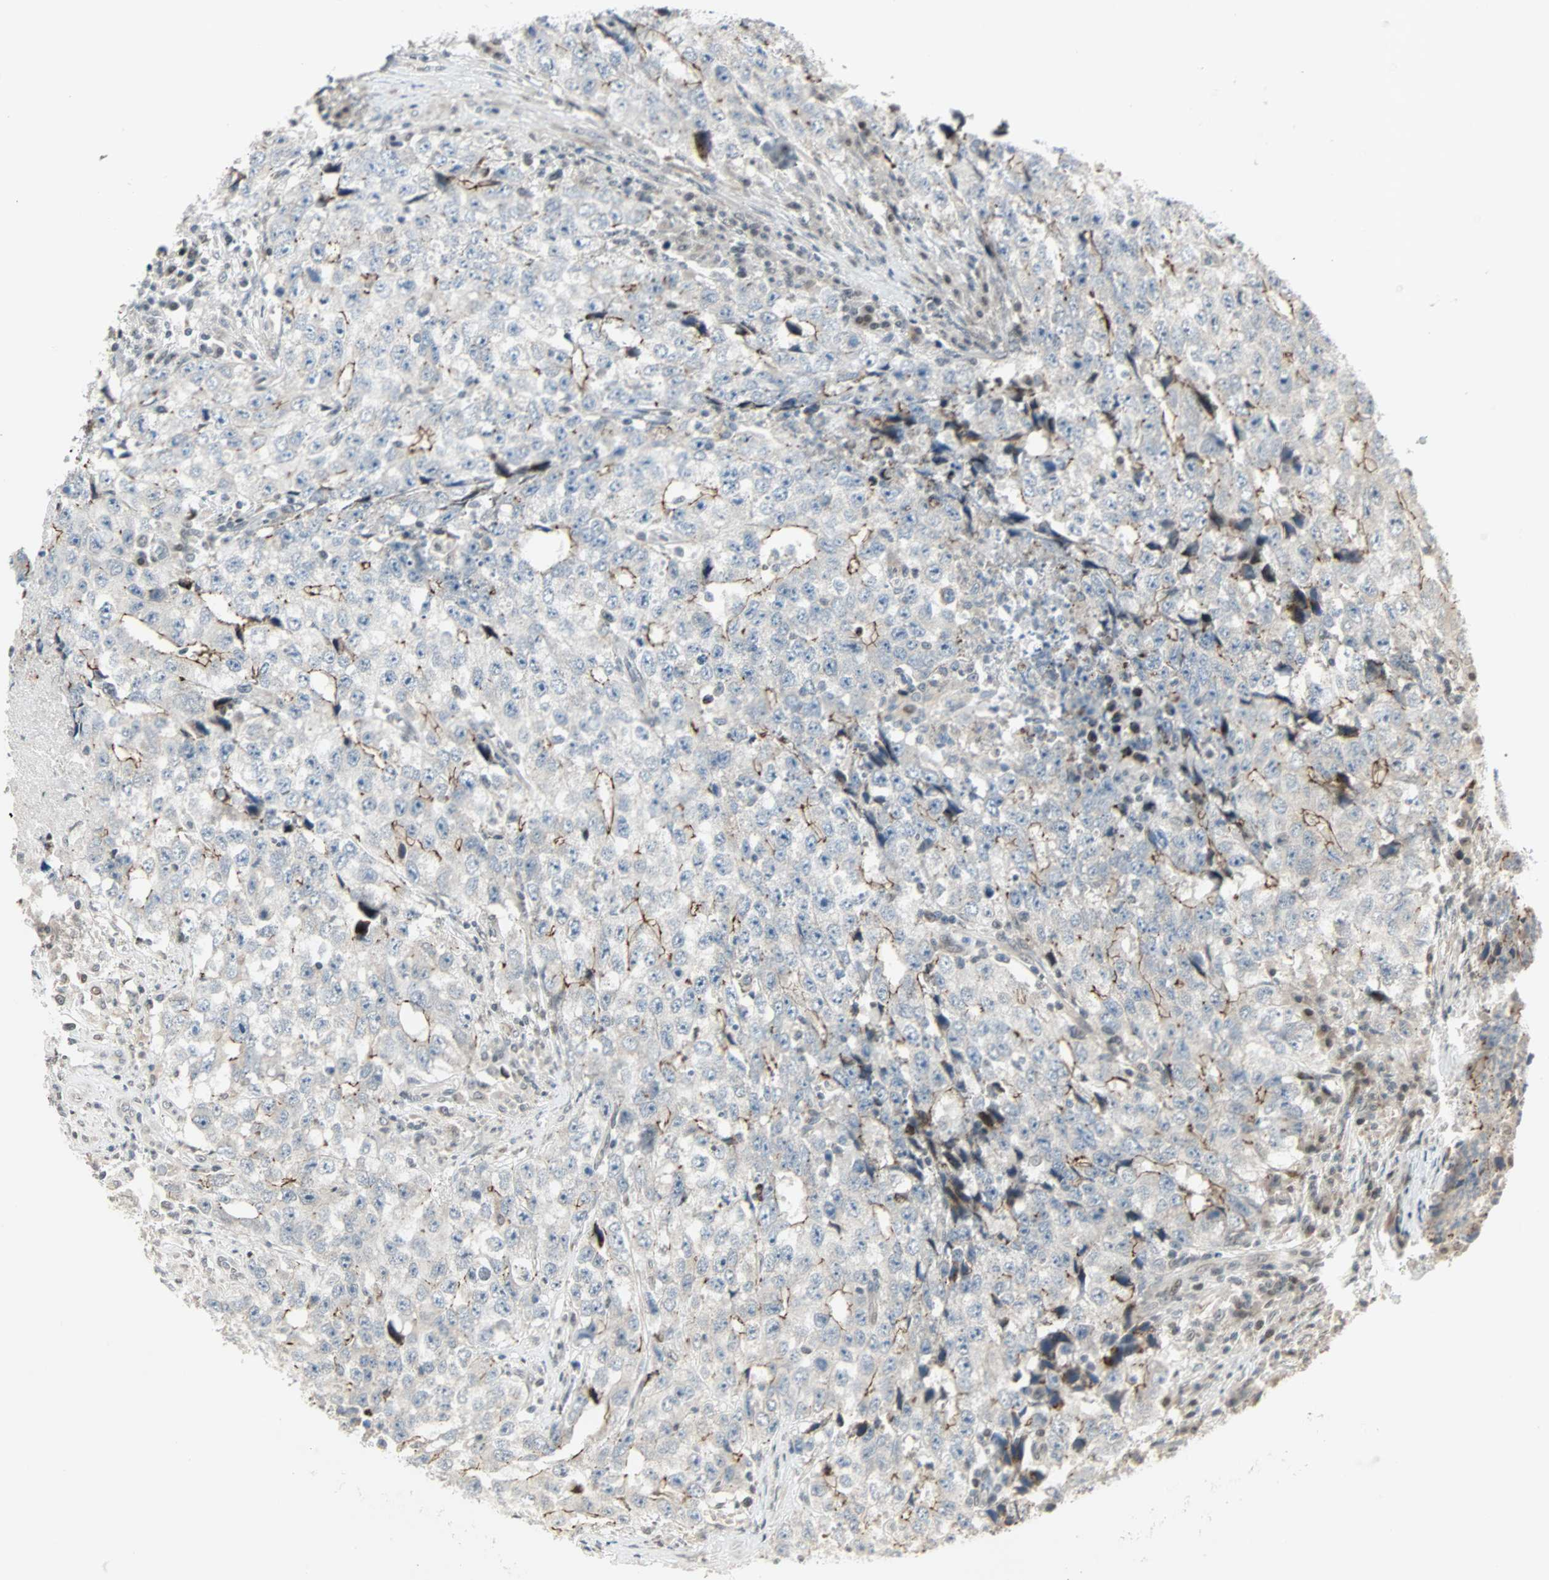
{"staining": {"intensity": "weak", "quantity": "25%-75%", "location": "cytoplasmic/membranous"}, "tissue": "testis cancer", "cell_type": "Tumor cells", "image_type": "cancer", "snomed": [{"axis": "morphology", "description": "Necrosis, NOS"}, {"axis": "morphology", "description": "Carcinoma, Embryonal, NOS"}, {"axis": "topography", "description": "Testis"}], "caption": "Testis cancer stained for a protein (brown) reveals weak cytoplasmic/membranous positive positivity in about 25%-75% of tumor cells.", "gene": "CBX4", "patient": {"sex": "male", "age": 19}}